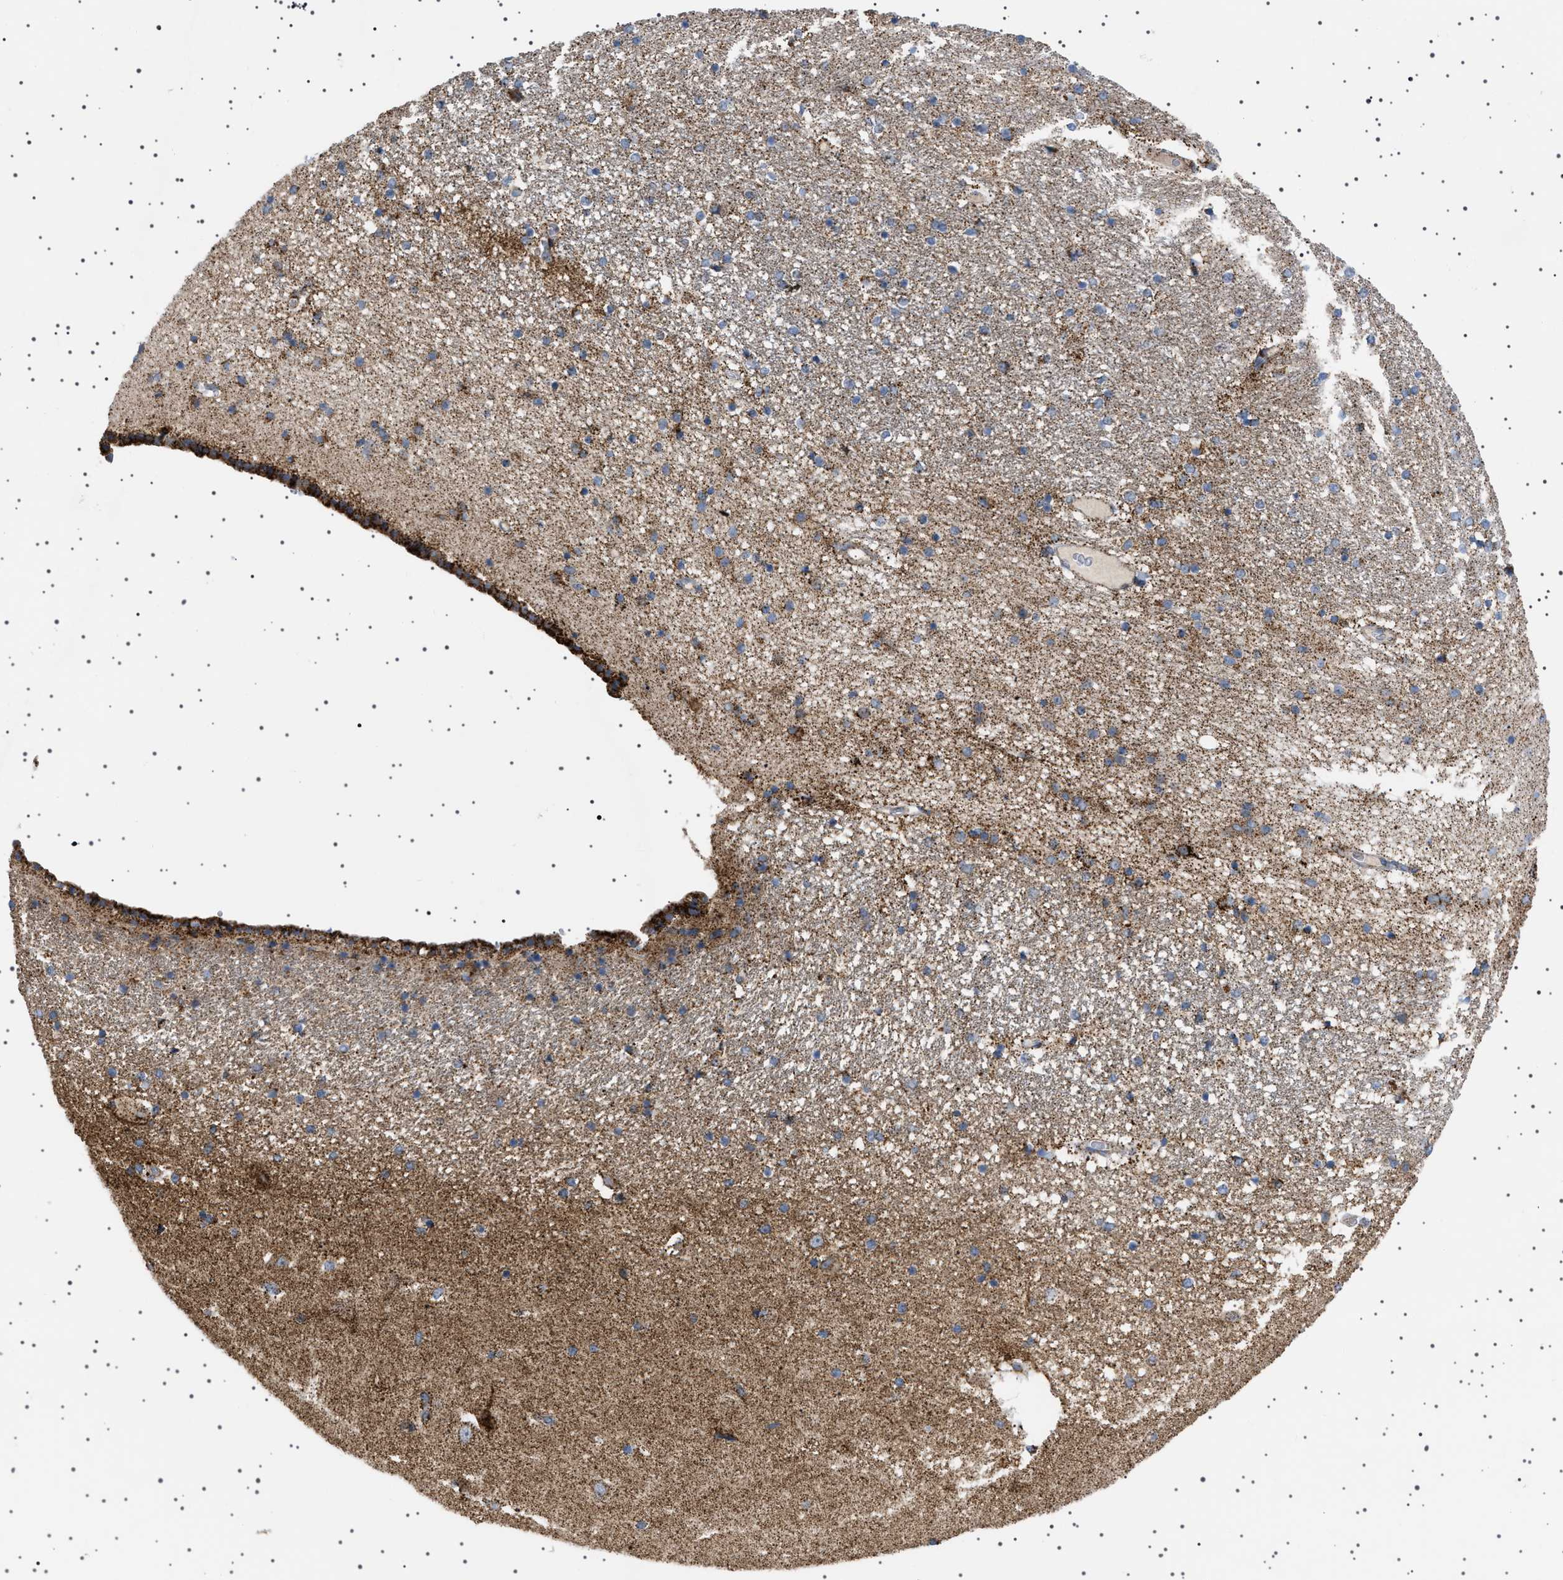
{"staining": {"intensity": "moderate", "quantity": "<25%", "location": "cytoplasmic/membranous"}, "tissue": "hippocampus", "cell_type": "Glial cells", "image_type": "normal", "snomed": [{"axis": "morphology", "description": "Normal tissue, NOS"}, {"axis": "topography", "description": "Hippocampus"}], "caption": "Unremarkable hippocampus was stained to show a protein in brown. There is low levels of moderate cytoplasmic/membranous staining in about <25% of glial cells.", "gene": "UBXN8", "patient": {"sex": "female", "age": 54}}